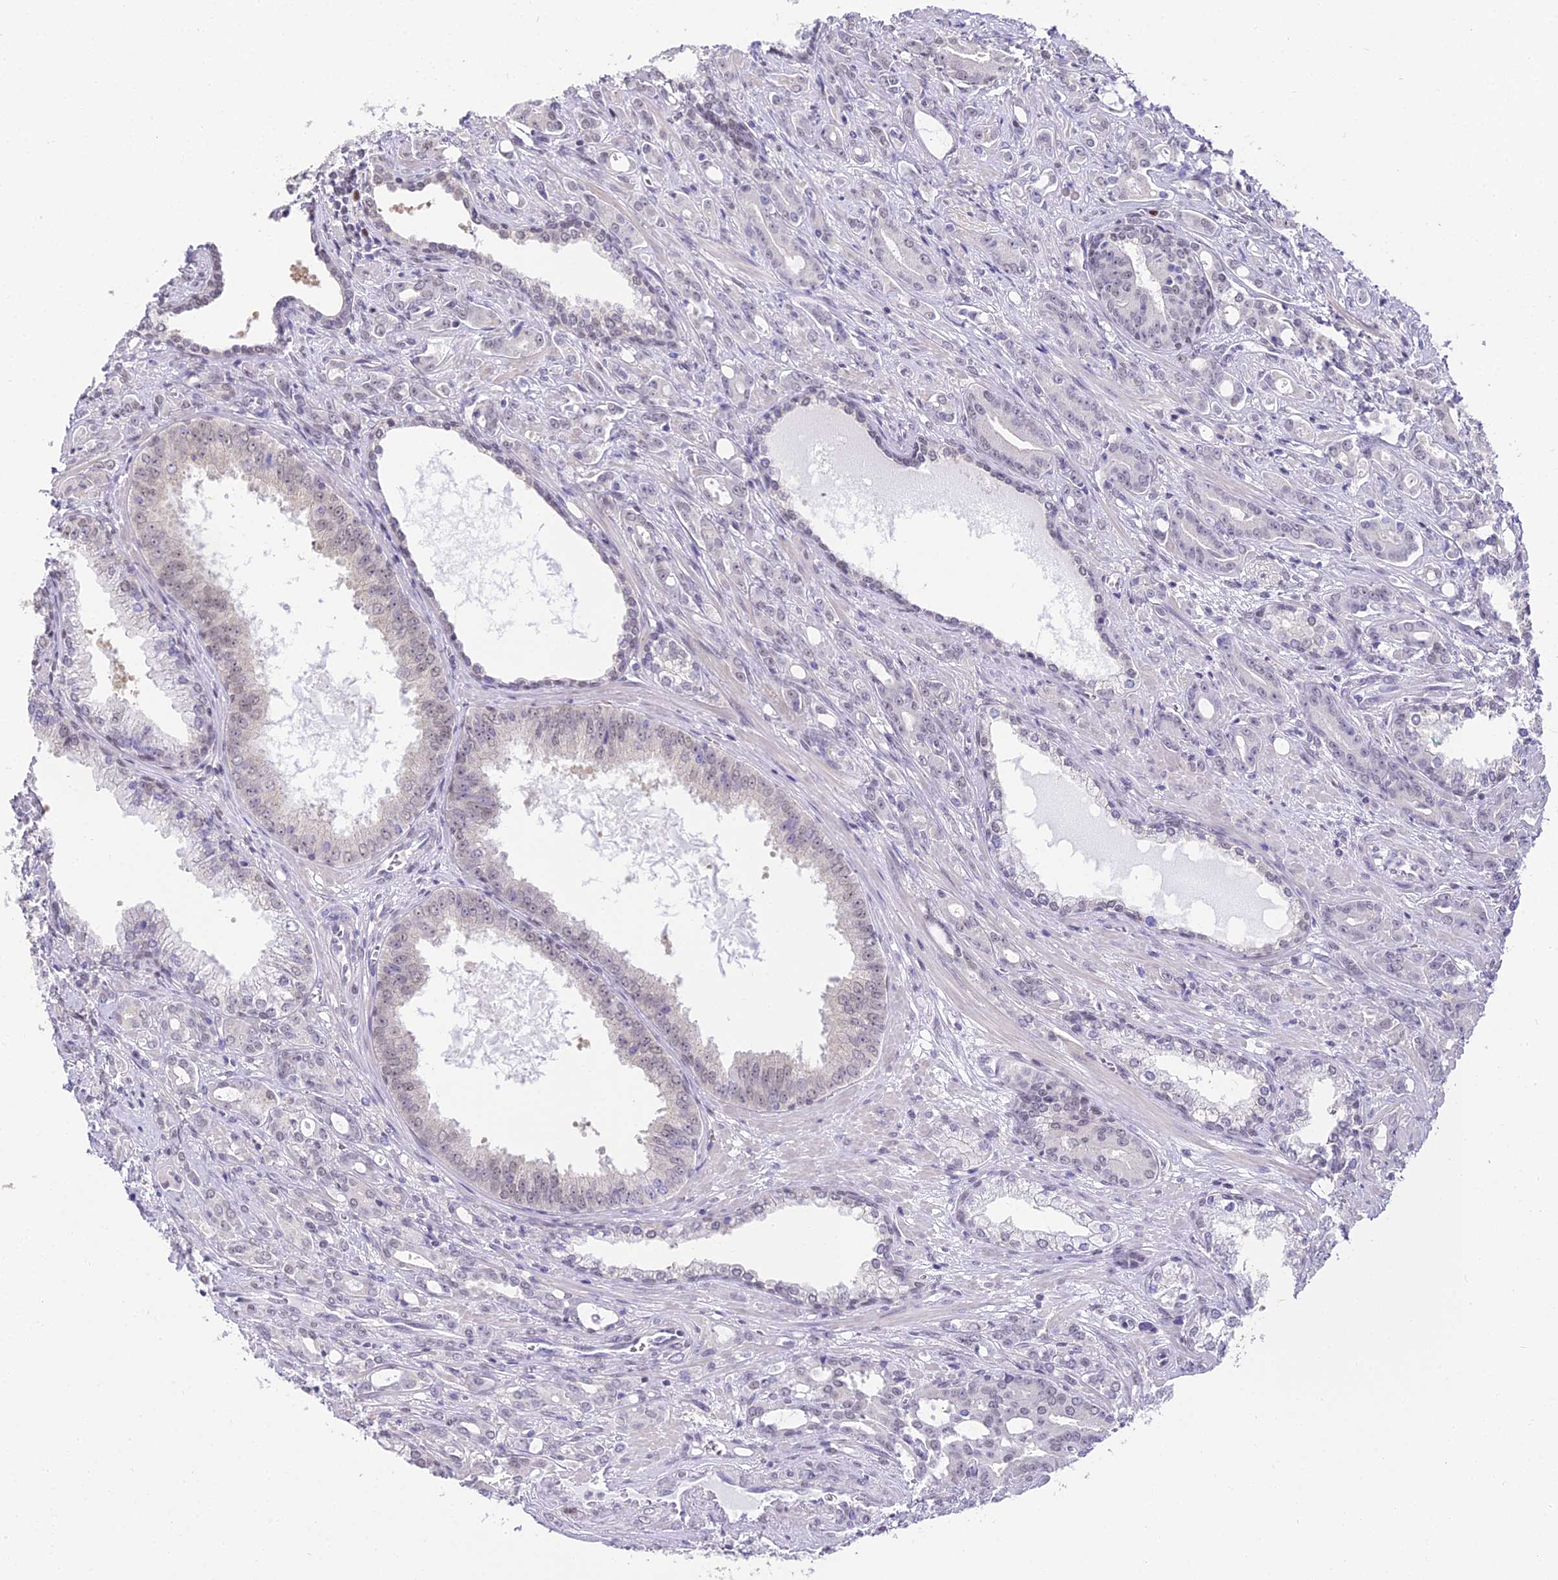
{"staining": {"intensity": "negative", "quantity": "none", "location": "none"}, "tissue": "prostate cancer", "cell_type": "Tumor cells", "image_type": "cancer", "snomed": [{"axis": "morphology", "description": "Adenocarcinoma, High grade"}, {"axis": "topography", "description": "Prostate"}], "caption": "The immunohistochemistry (IHC) micrograph has no significant staining in tumor cells of prostate adenocarcinoma (high-grade) tissue.", "gene": "ABHD14A-ACY1", "patient": {"sex": "male", "age": 72}}